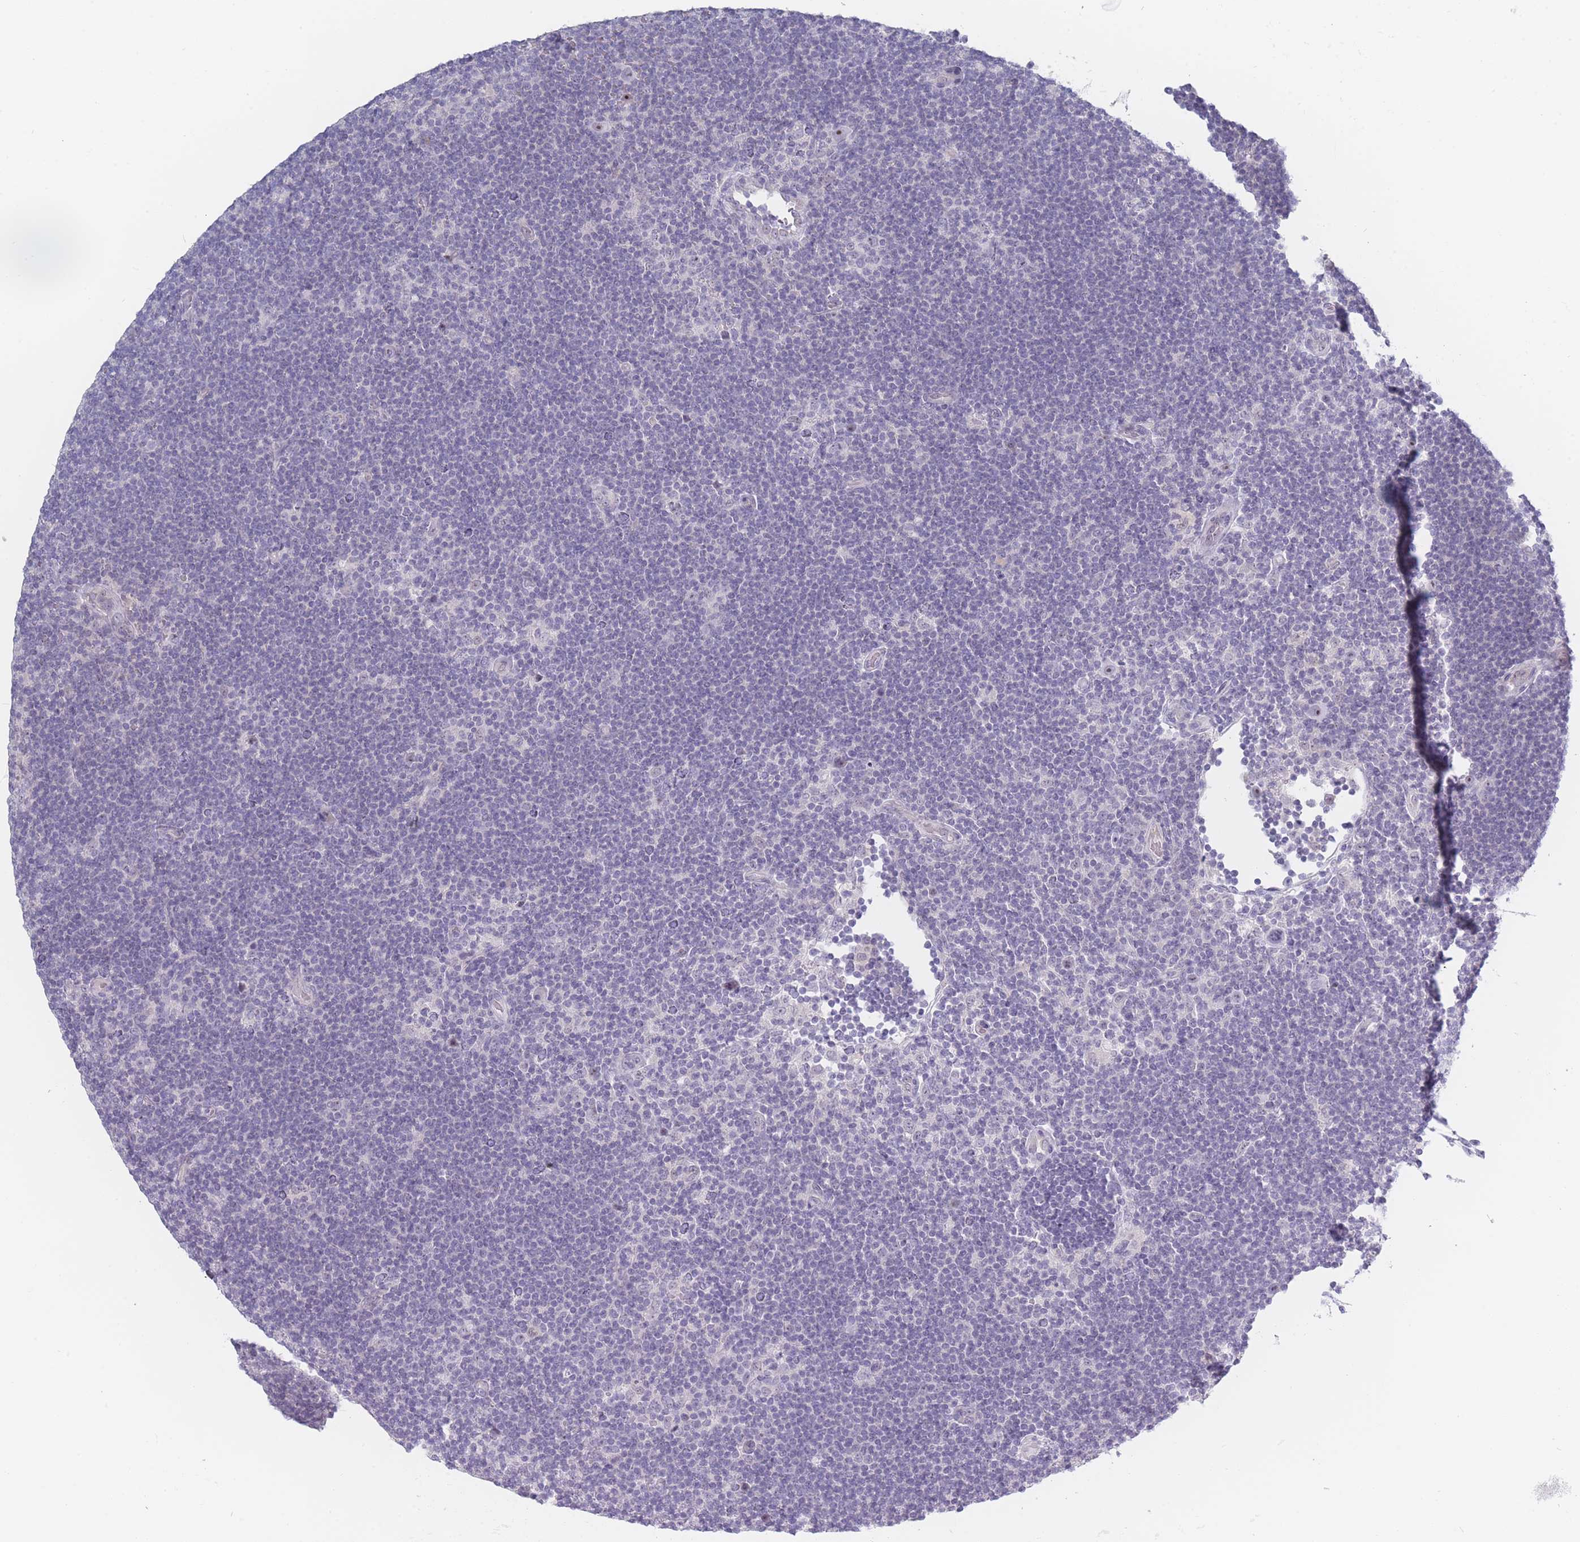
{"staining": {"intensity": "negative", "quantity": "none", "location": "none"}, "tissue": "lymphoma", "cell_type": "Tumor cells", "image_type": "cancer", "snomed": [{"axis": "morphology", "description": "Hodgkin's disease, NOS"}, {"axis": "topography", "description": "Lymph node"}], "caption": "Tumor cells are negative for protein expression in human Hodgkin's disease. (Brightfield microscopy of DAB immunohistochemistry (IHC) at high magnification).", "gene": "ROS1", "patient": {"sex": "female", "age": 57}}